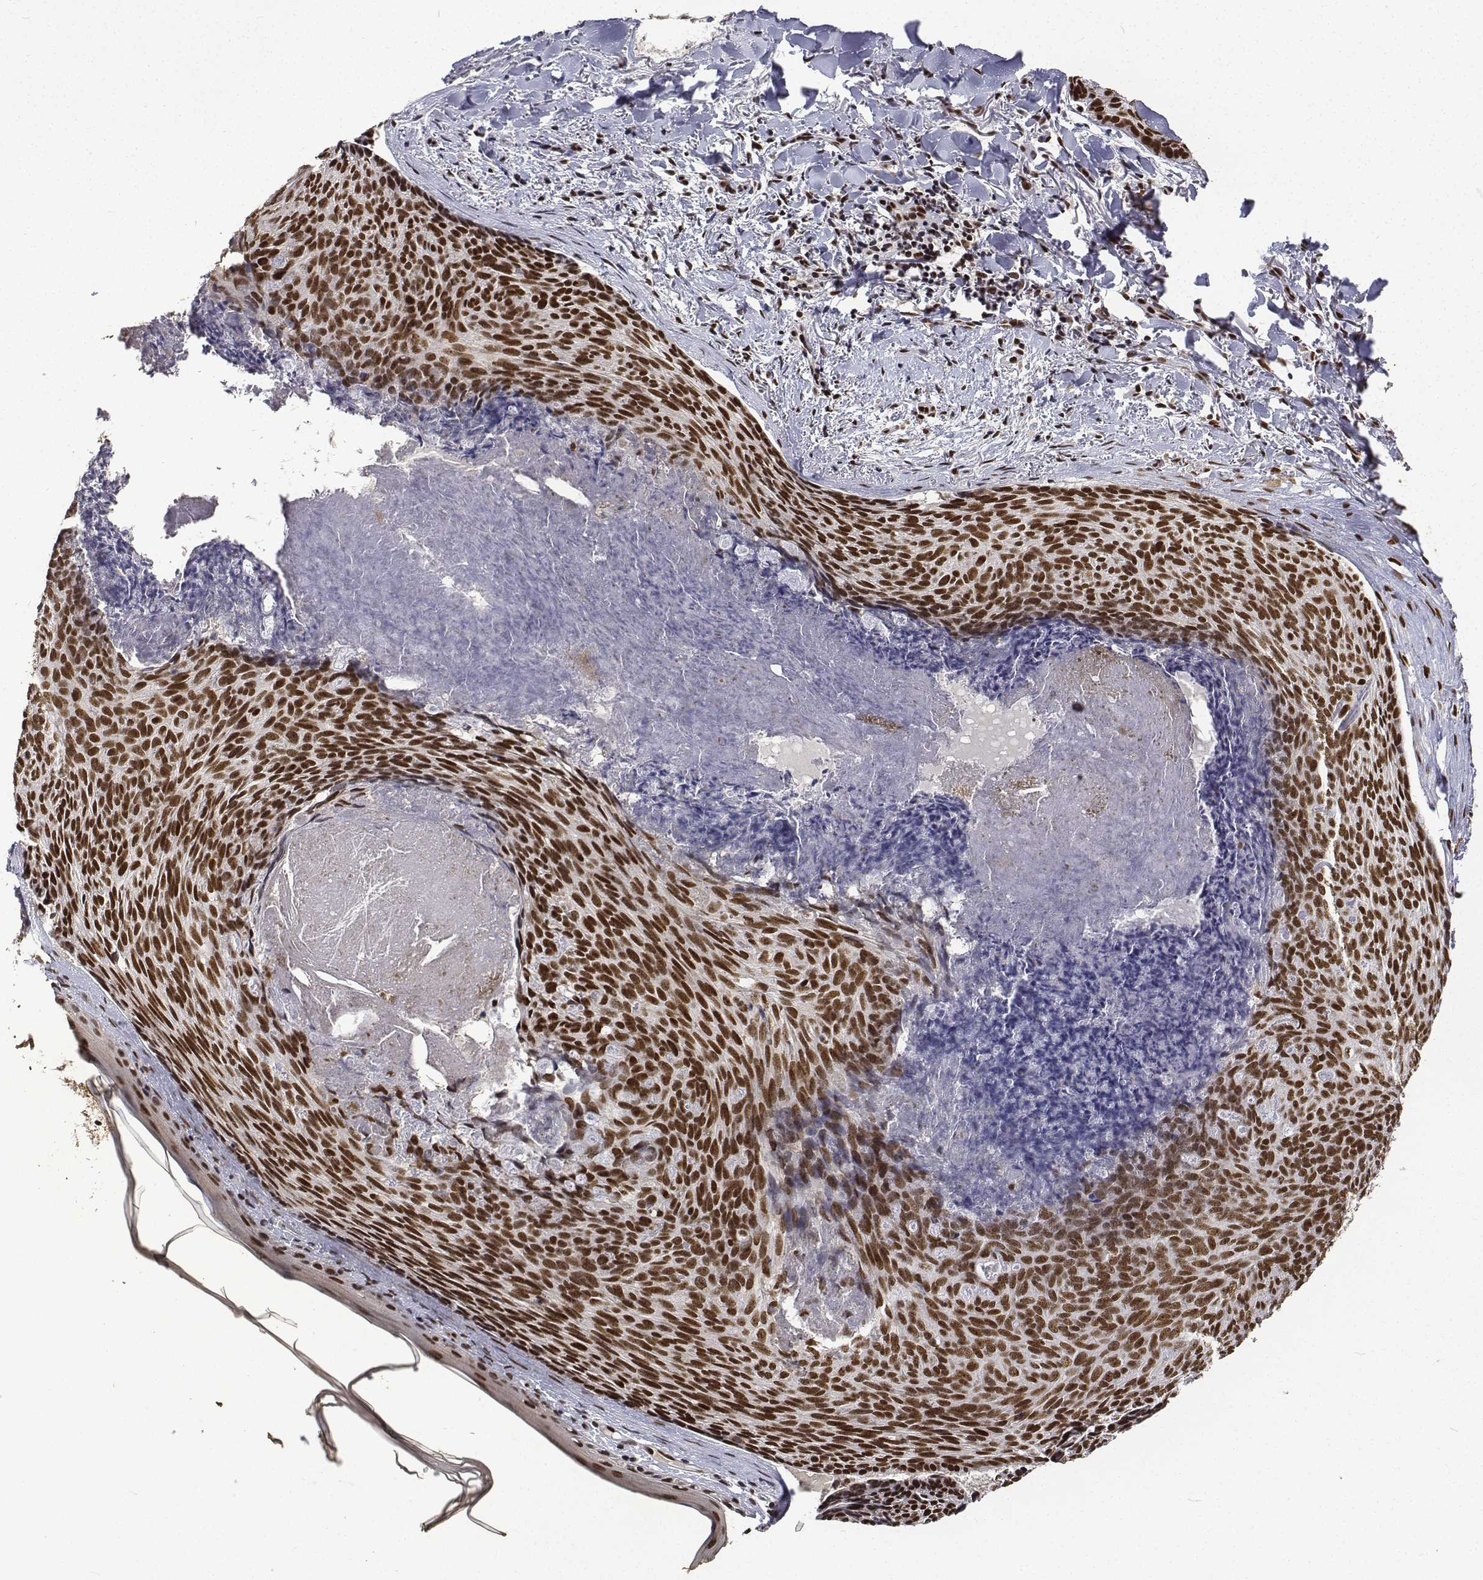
{"staining": {"intensity": "strong", "quantity": ">75%", "location": "nuclear"}, "tissue": "skin cancer", "cell_type": "Tumor cells", "image_type": "cancer", "snomed": [{"axis": "morphology", "description": "Basal cell carcinoma"}, {"axis": "topography", "description": "Skin"}], "caption": "IHC micrograph of skin cancer stained for a protein (brown), which displays high levels of strong nuclear staining in about >75% of tumor cells.", "gene": "ATRX", "patient": {"sex": "female", "age": 82}}